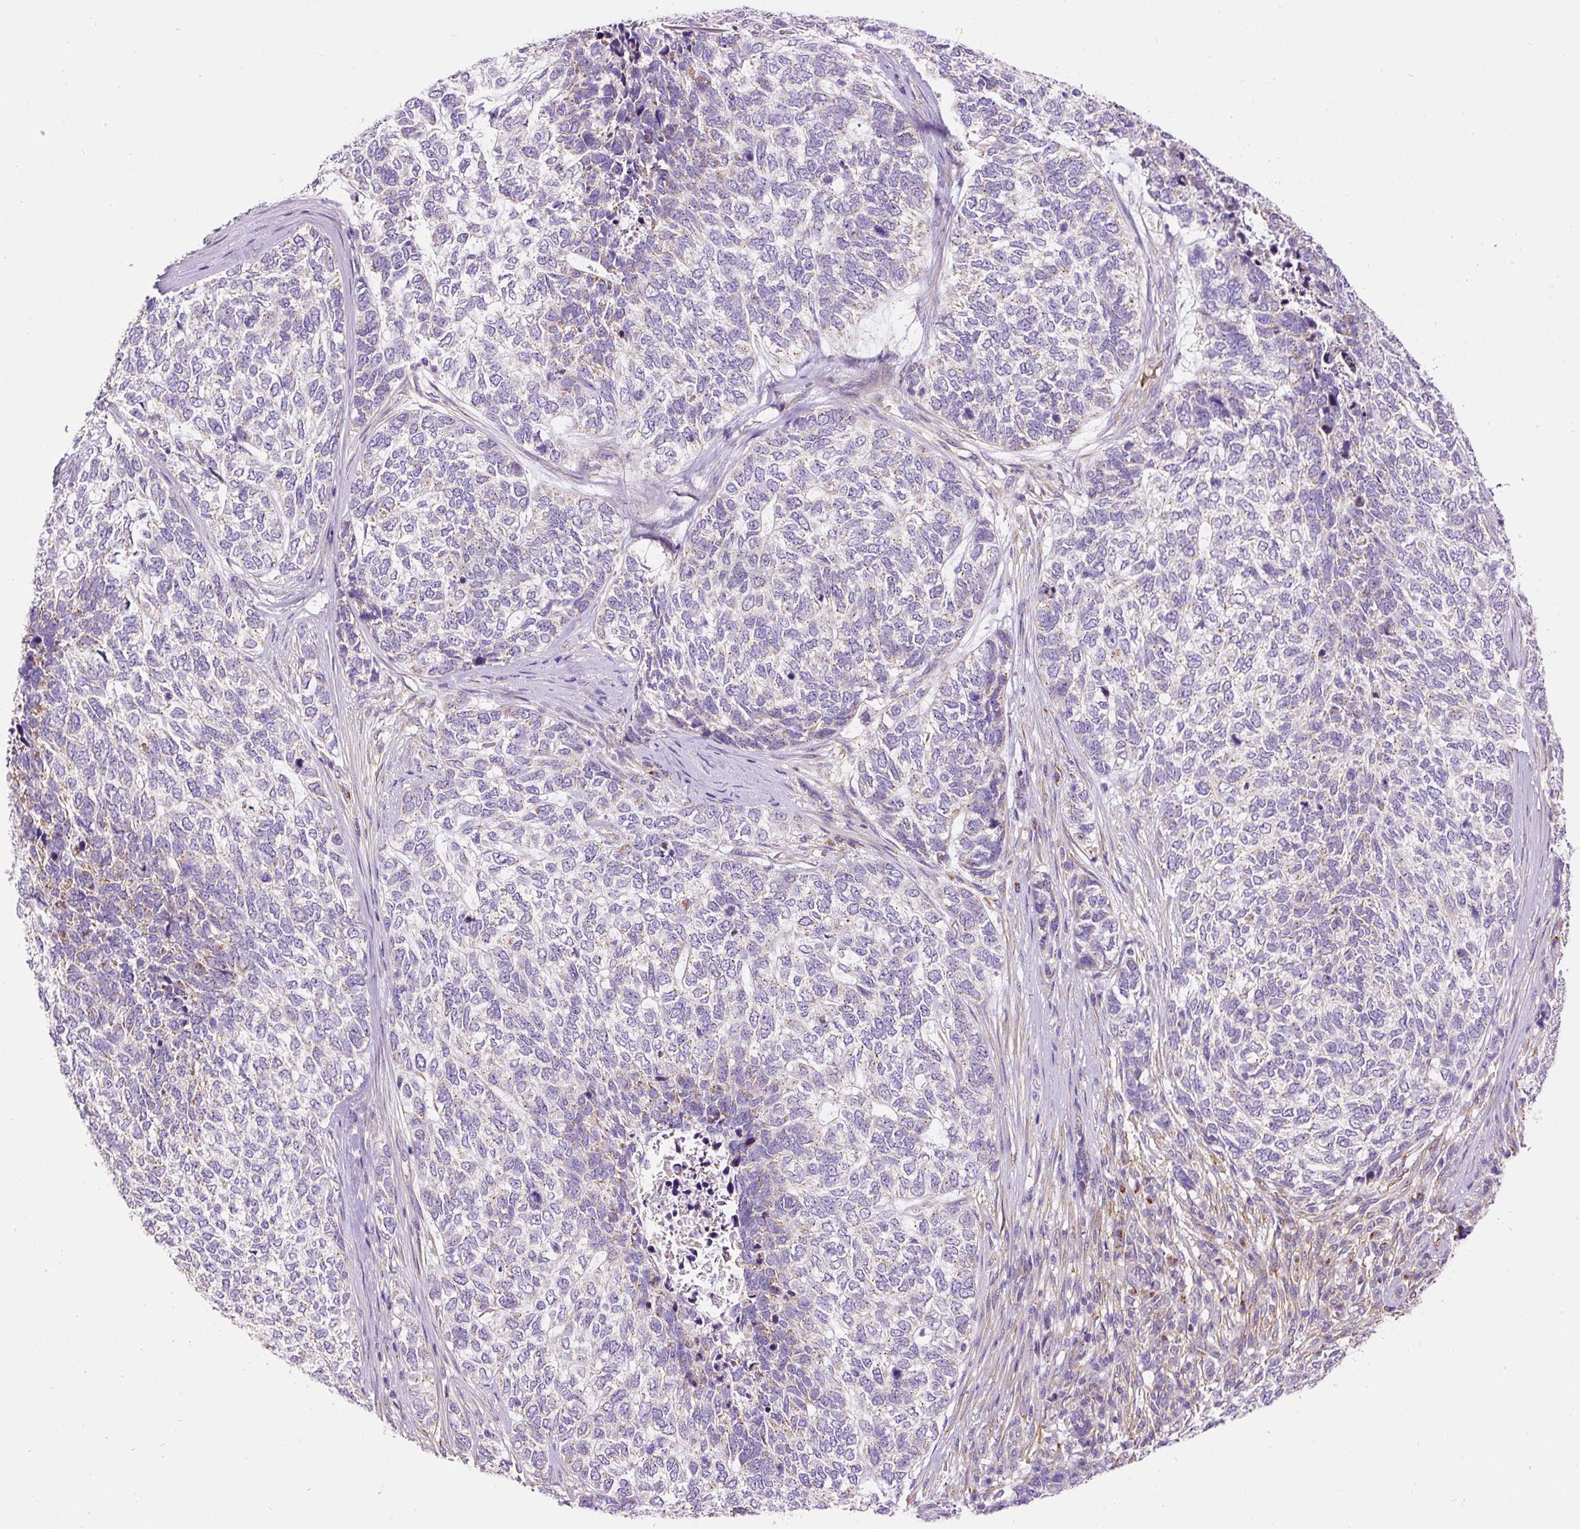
{"staining": {"intensity": "weak", "quantity": "<25%", "location": "cytoplasmic/membranous"}, "tissue": "skin cancer", "cell_type": "Tumor cells", "image_type": "cancer", "snomed": [{"axis": "morphology", "description": "Basal cell carcinoma"}, {"axis": "topography", "description": "Skin"}], "caption": "Skin basal cell carcinoma was stained to show a protein in brown. There is no significant positivity in tumor cells.", "gene": "PRRC2A", "patient": {"sex": "female", "age": 65}}